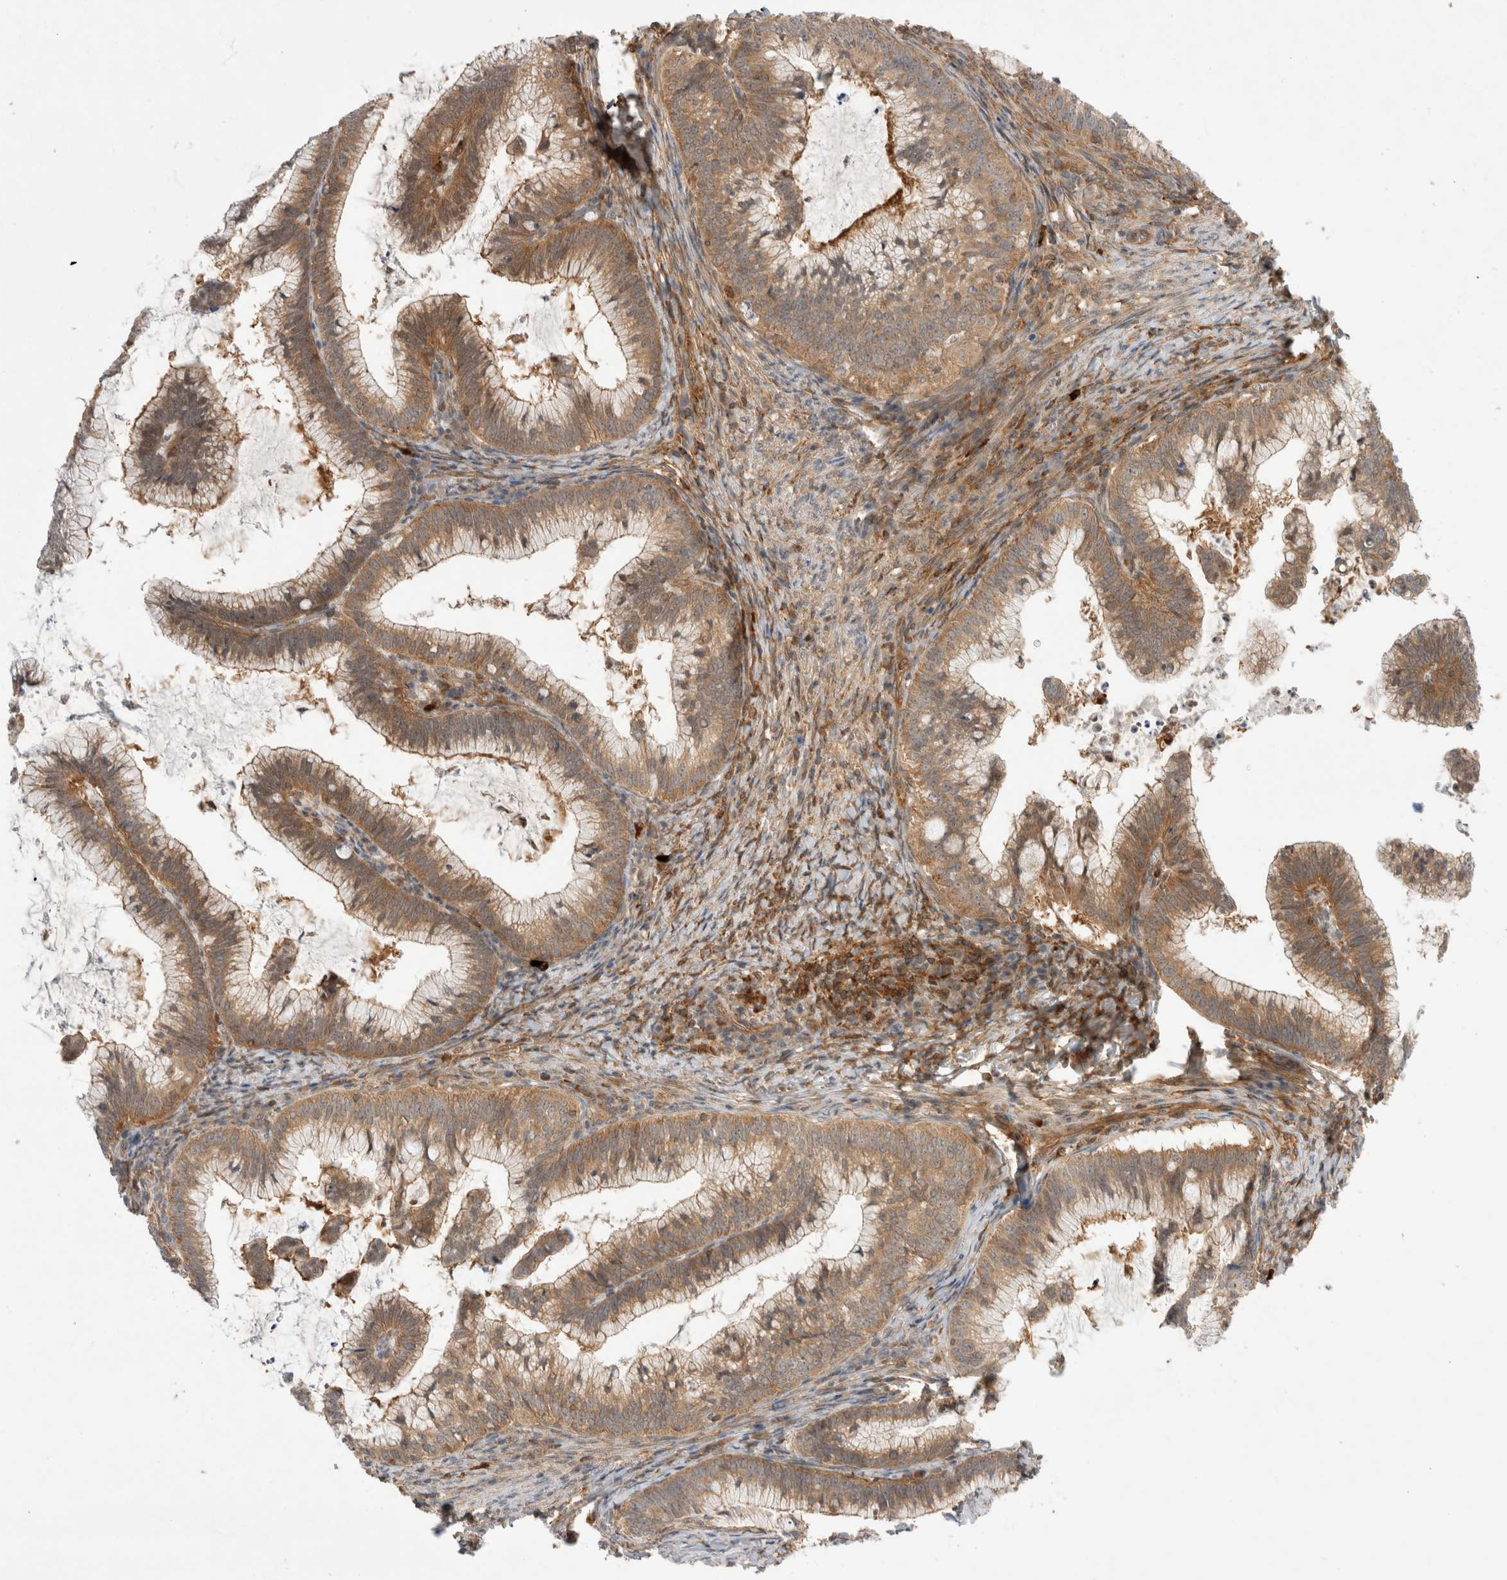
{"staining": {"intensity": "moderate", "quantity": ">75%", "location": "cytoplasmic/membranous"}, "tissue": "cervical cancer", "cell_type": "Tumor cells", "image_type": "cancer", "snomed": [{"axis": "morphology", "description": "Adenocarcinoma, NOS"}, {"axis": "topography", "description": "Cervix"}], "caption": "Immunohistochemistry of human cervical cancer reveals medium levels of moderate cytoplasmic/membranous staining in about >75% of tumor cells. The staining was performed using DAB to visualize the protein expression in brown, while the nuclei were stained in blue with hematoxylin (Magnification: 20x).", "gene": "NFKB1", "patient": {"sex": "female", "age": 36}}